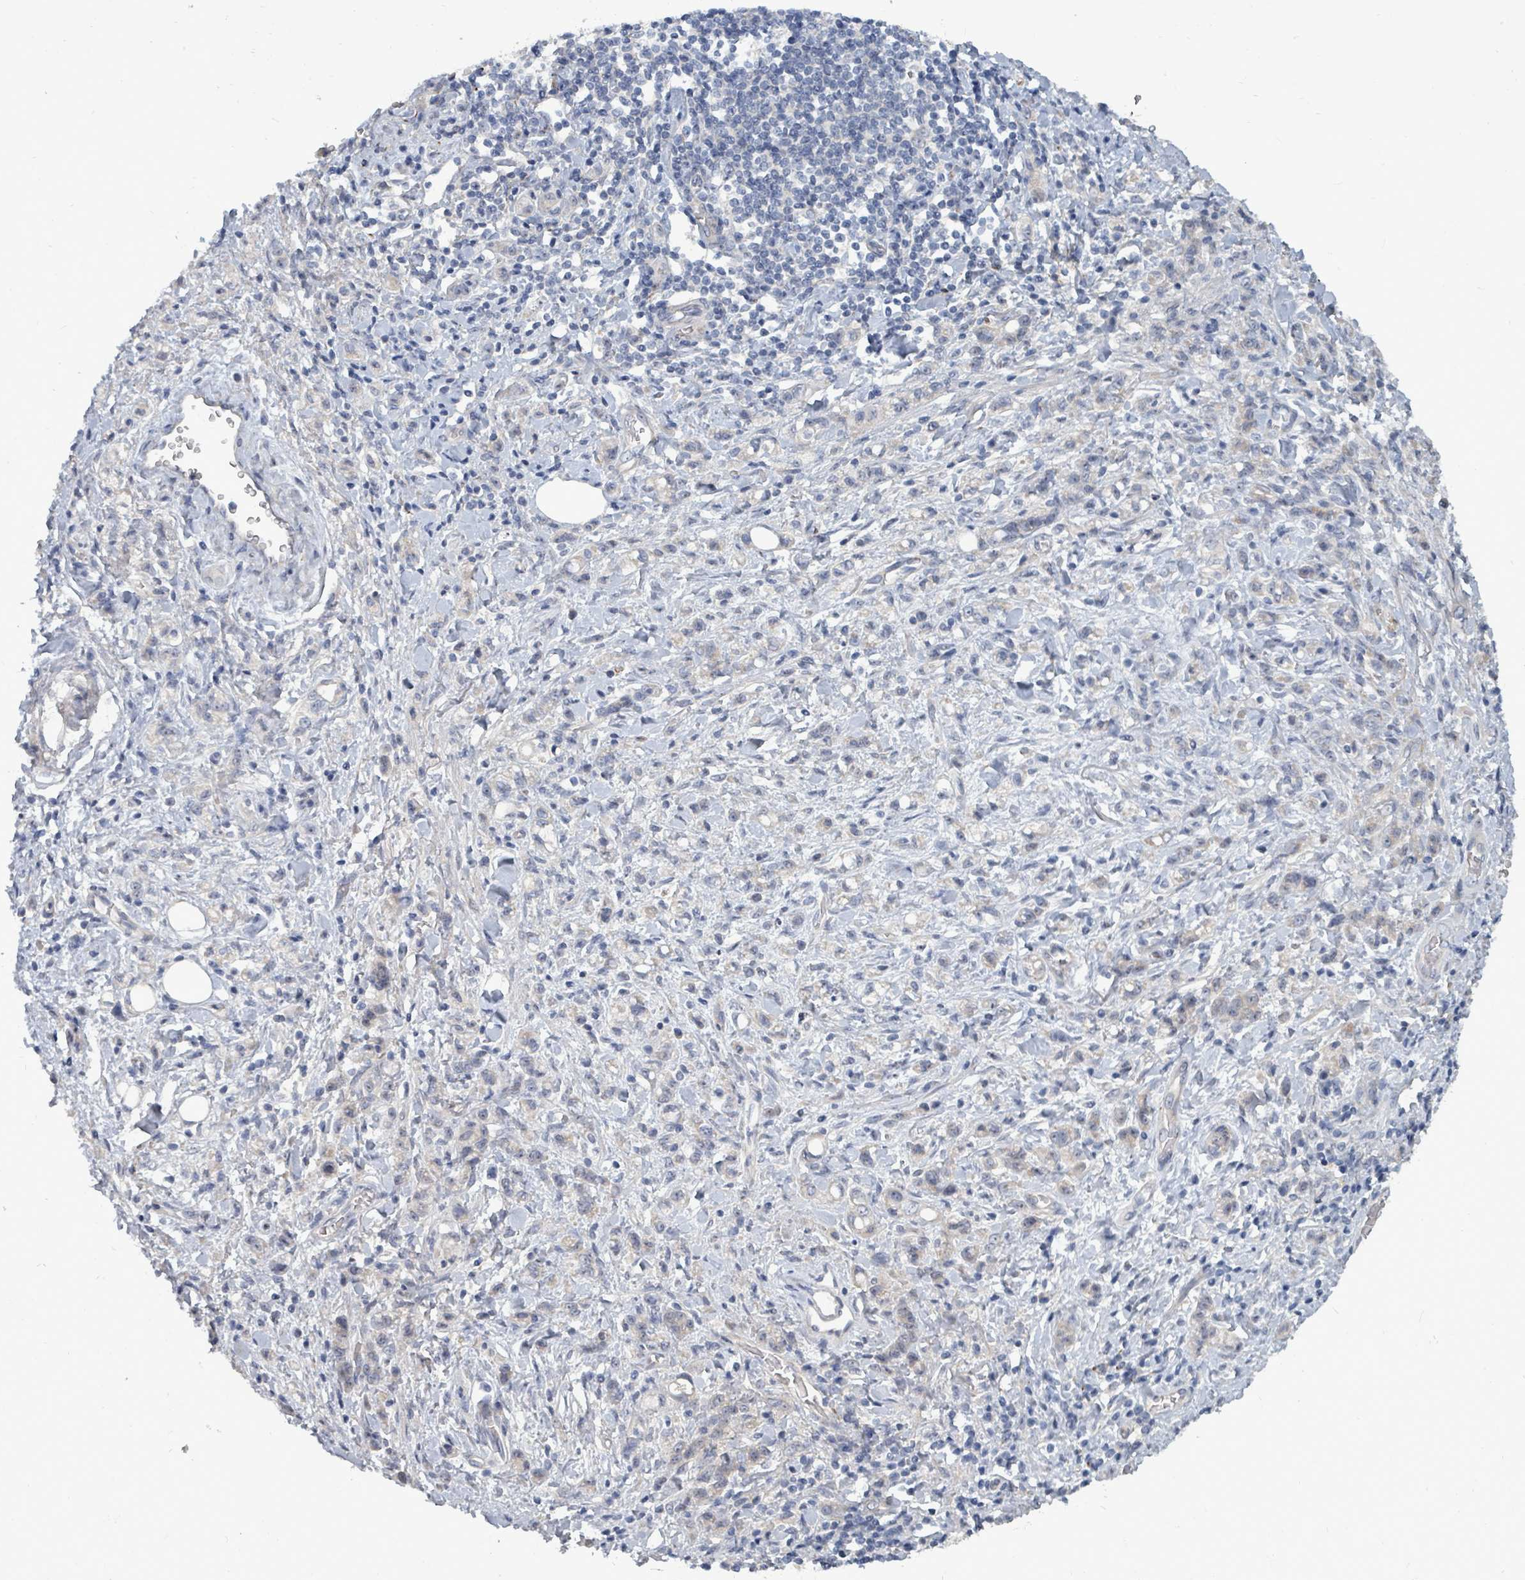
{"staining": {"intensity": "negative", "quantity": "none", "location": "none"}, "tissue": "stomach cancer", "cell_type": "Tumor cells", "image_type": "cancer", "snomed": [{"axis": "morphology", "description": "Adenocarcinoma, NOS"}, {"axis": "topography", "description": "Stomach"}], "caption": "Stomach cancer (adenocarcinoma) was stained to show a protein in brown. There is no significant positivity in tumor cells.", "gene": "TRDMT1", "patient": {"sex": "male", "age": 77}}